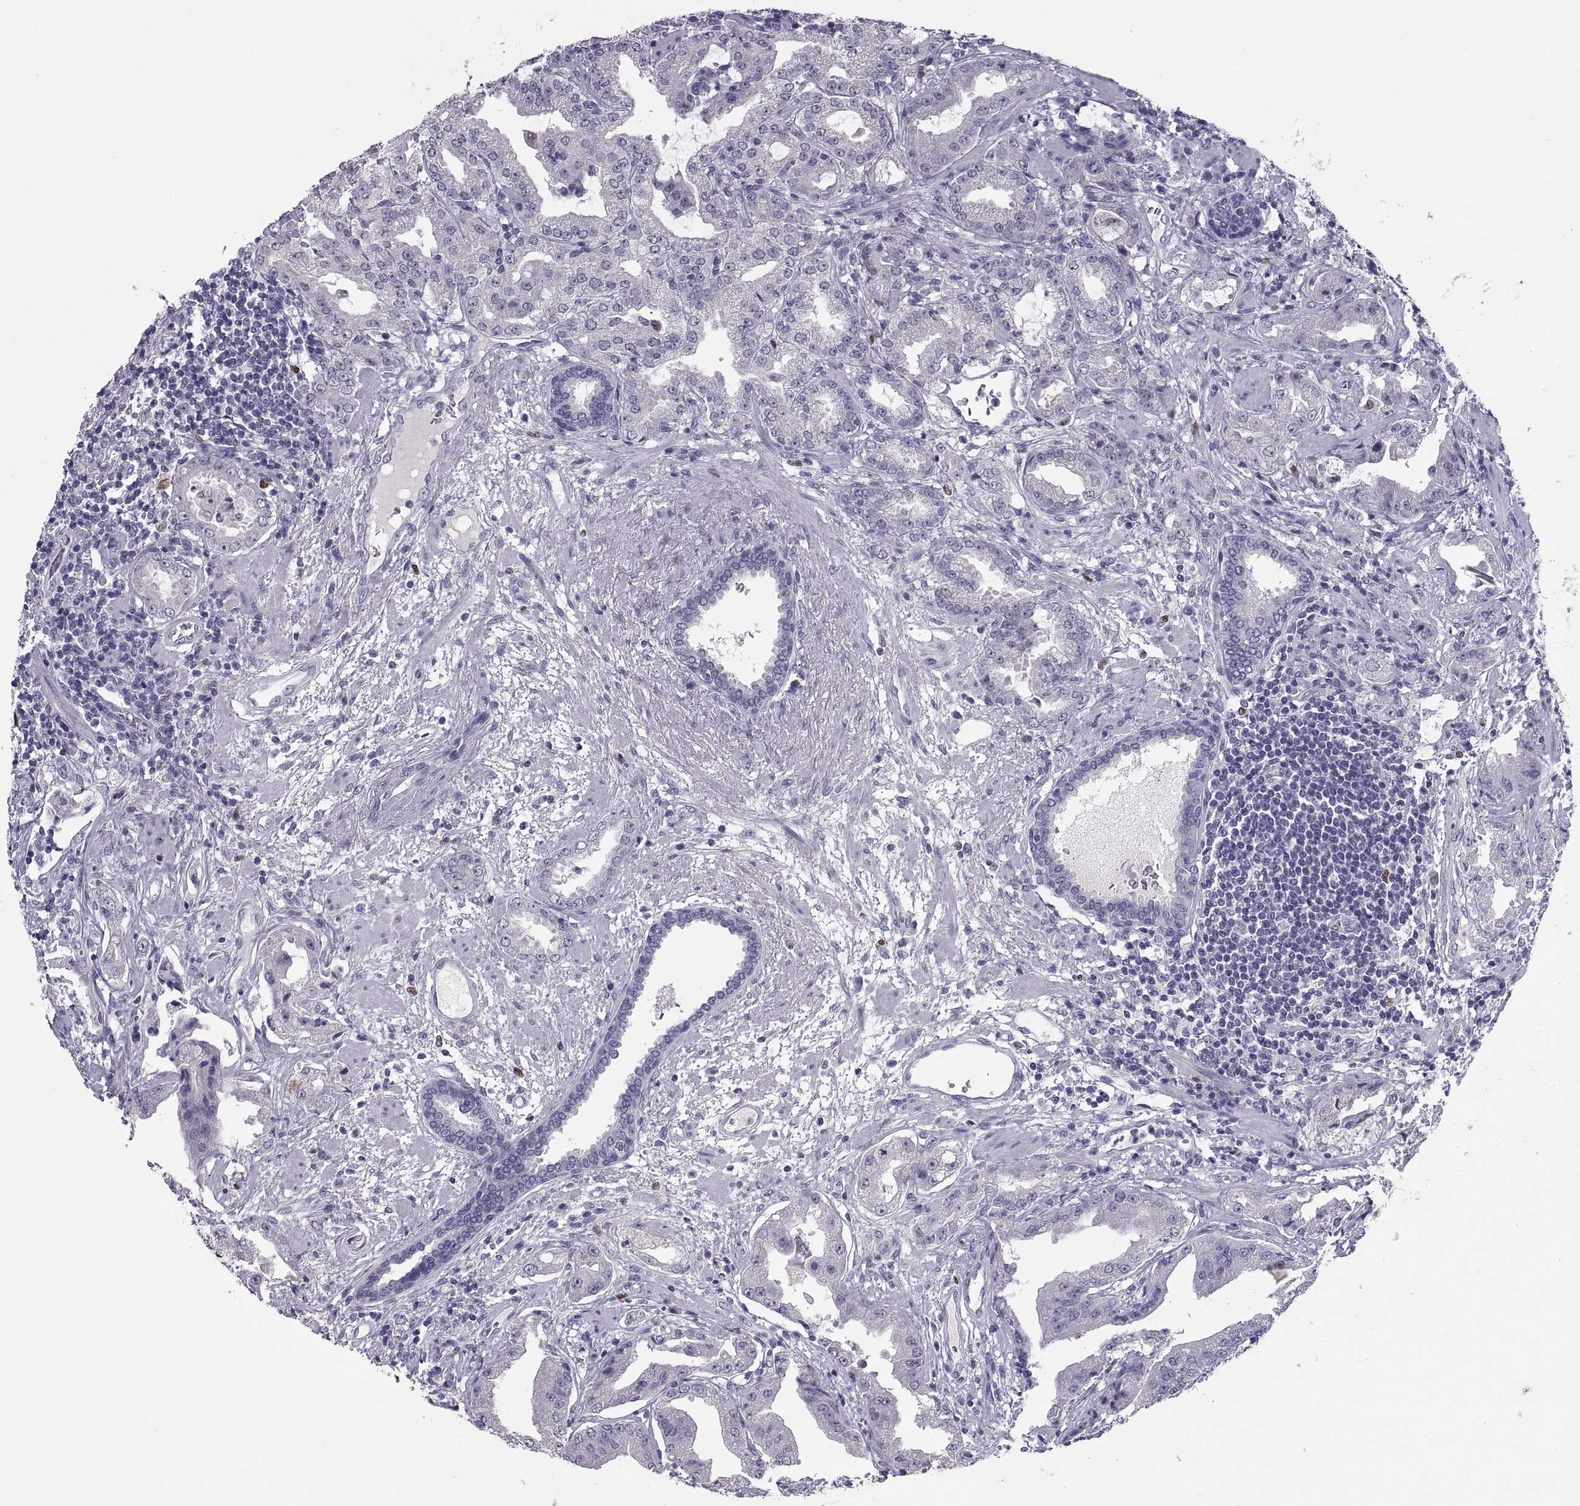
{"staining": {"intensity": "negative", "quantity": "none", "location": "none"}, "tissue": "prostate cancer", "cell_type": "Tumor cells", "image_type": "cancer", "snomed": [{"axis": "morphology", "description": "Adenocarcinoma, Low grade"}, {"axis": "topography", "description": "Prostate"}], "caption": "Low-grade adenocarcinoma (prostate) was stained to show a protein in brown. There is no significant staining in tumor cells.", "gene": "SOX21", "patient": {"sex": "male", "age": 62}}